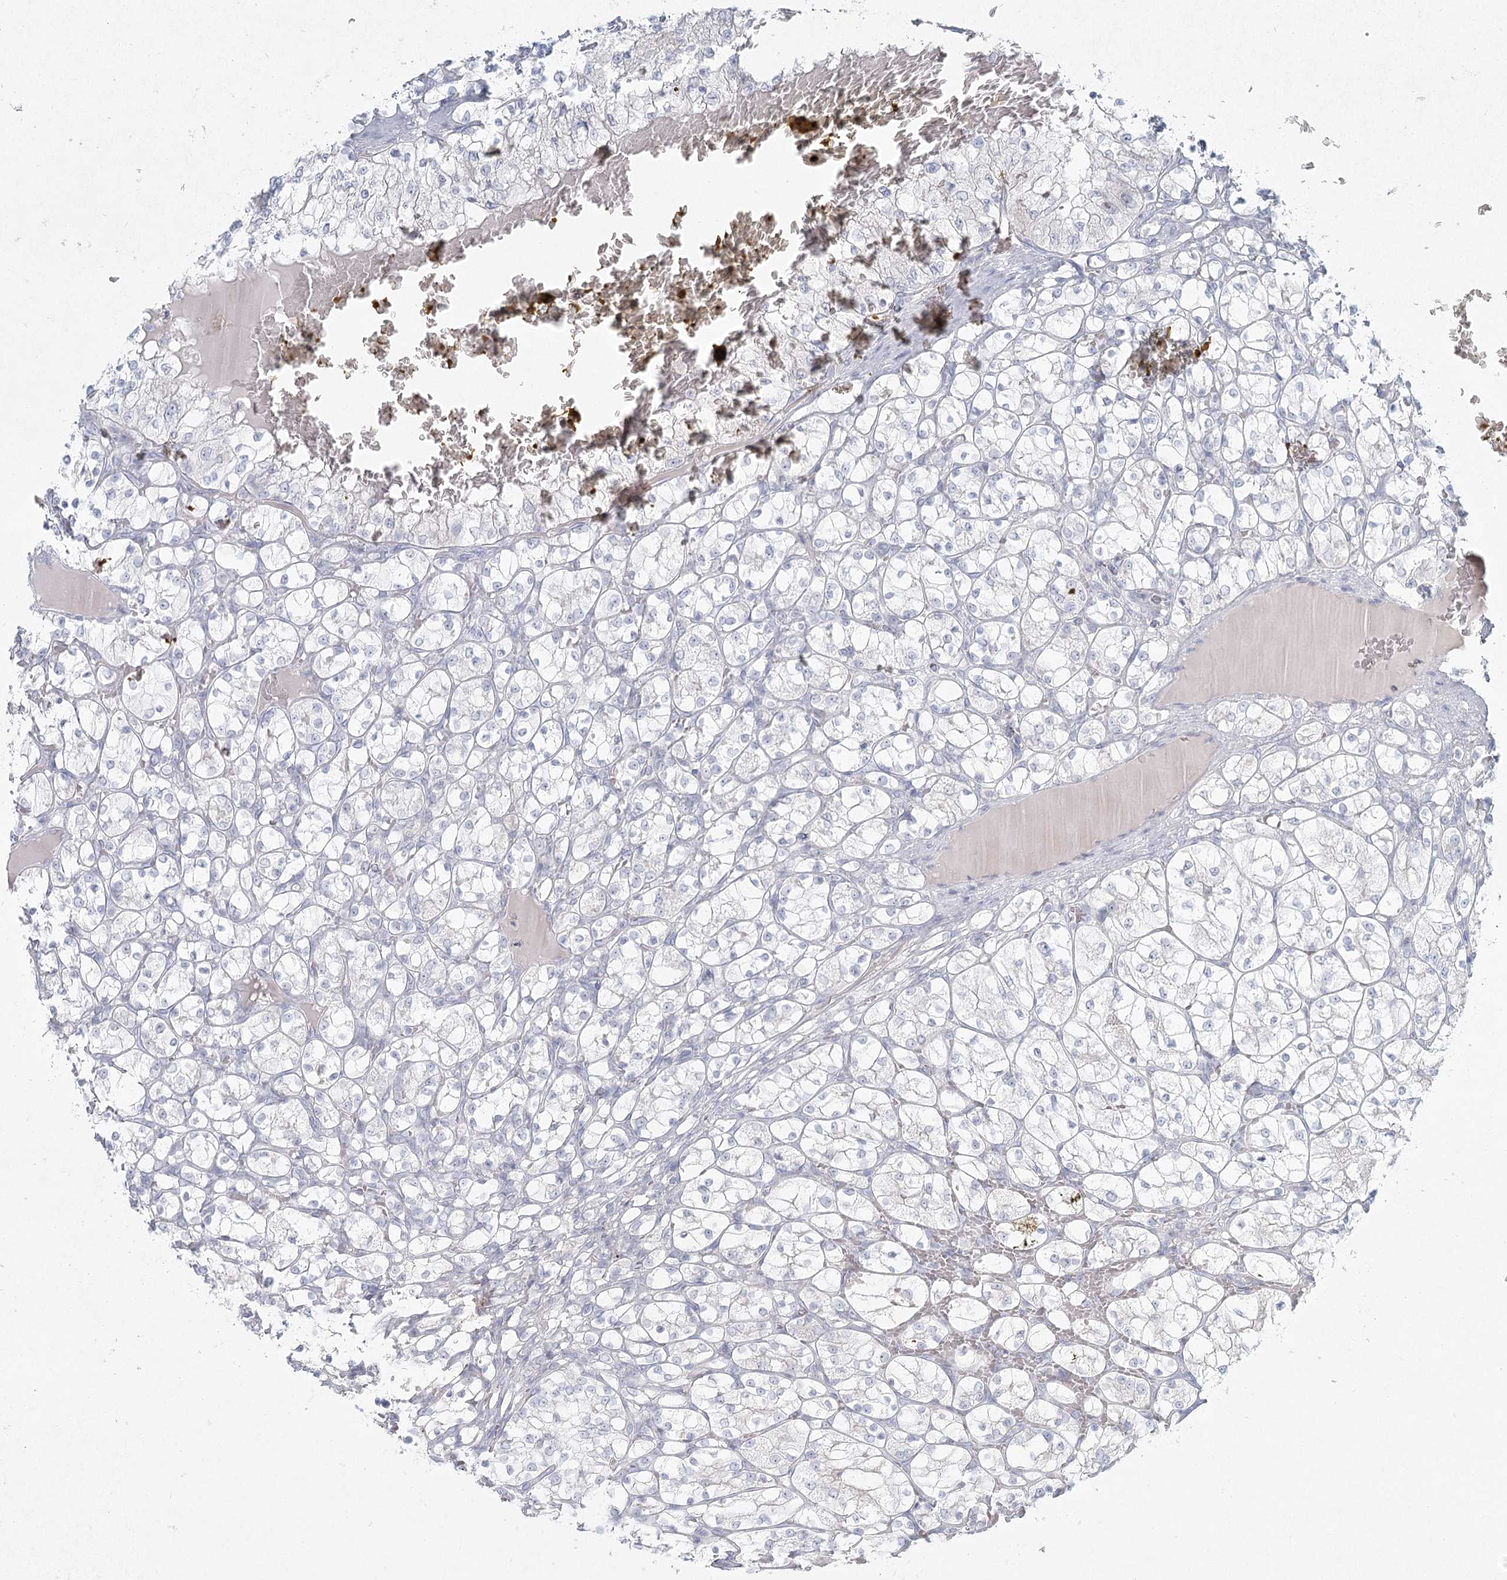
{"staining": {"intensity": "negative", "quantity": "none", "location": "none"}, "tissue": "renal cancer", "cell_type": "Tumor cells", "image_type": "cancer", "snomed": [{"axis": "morphology", "description": "Adenocarcinoma, NOS"}, {"axis": "topography", "description": "Kidney"}], "caption": "The photomicrograph reveals no significant staining in tumor cells of renal adenocarcinoma.", "gene": "LRP2BP", "patient": {"sex": "female", "age": 69}}